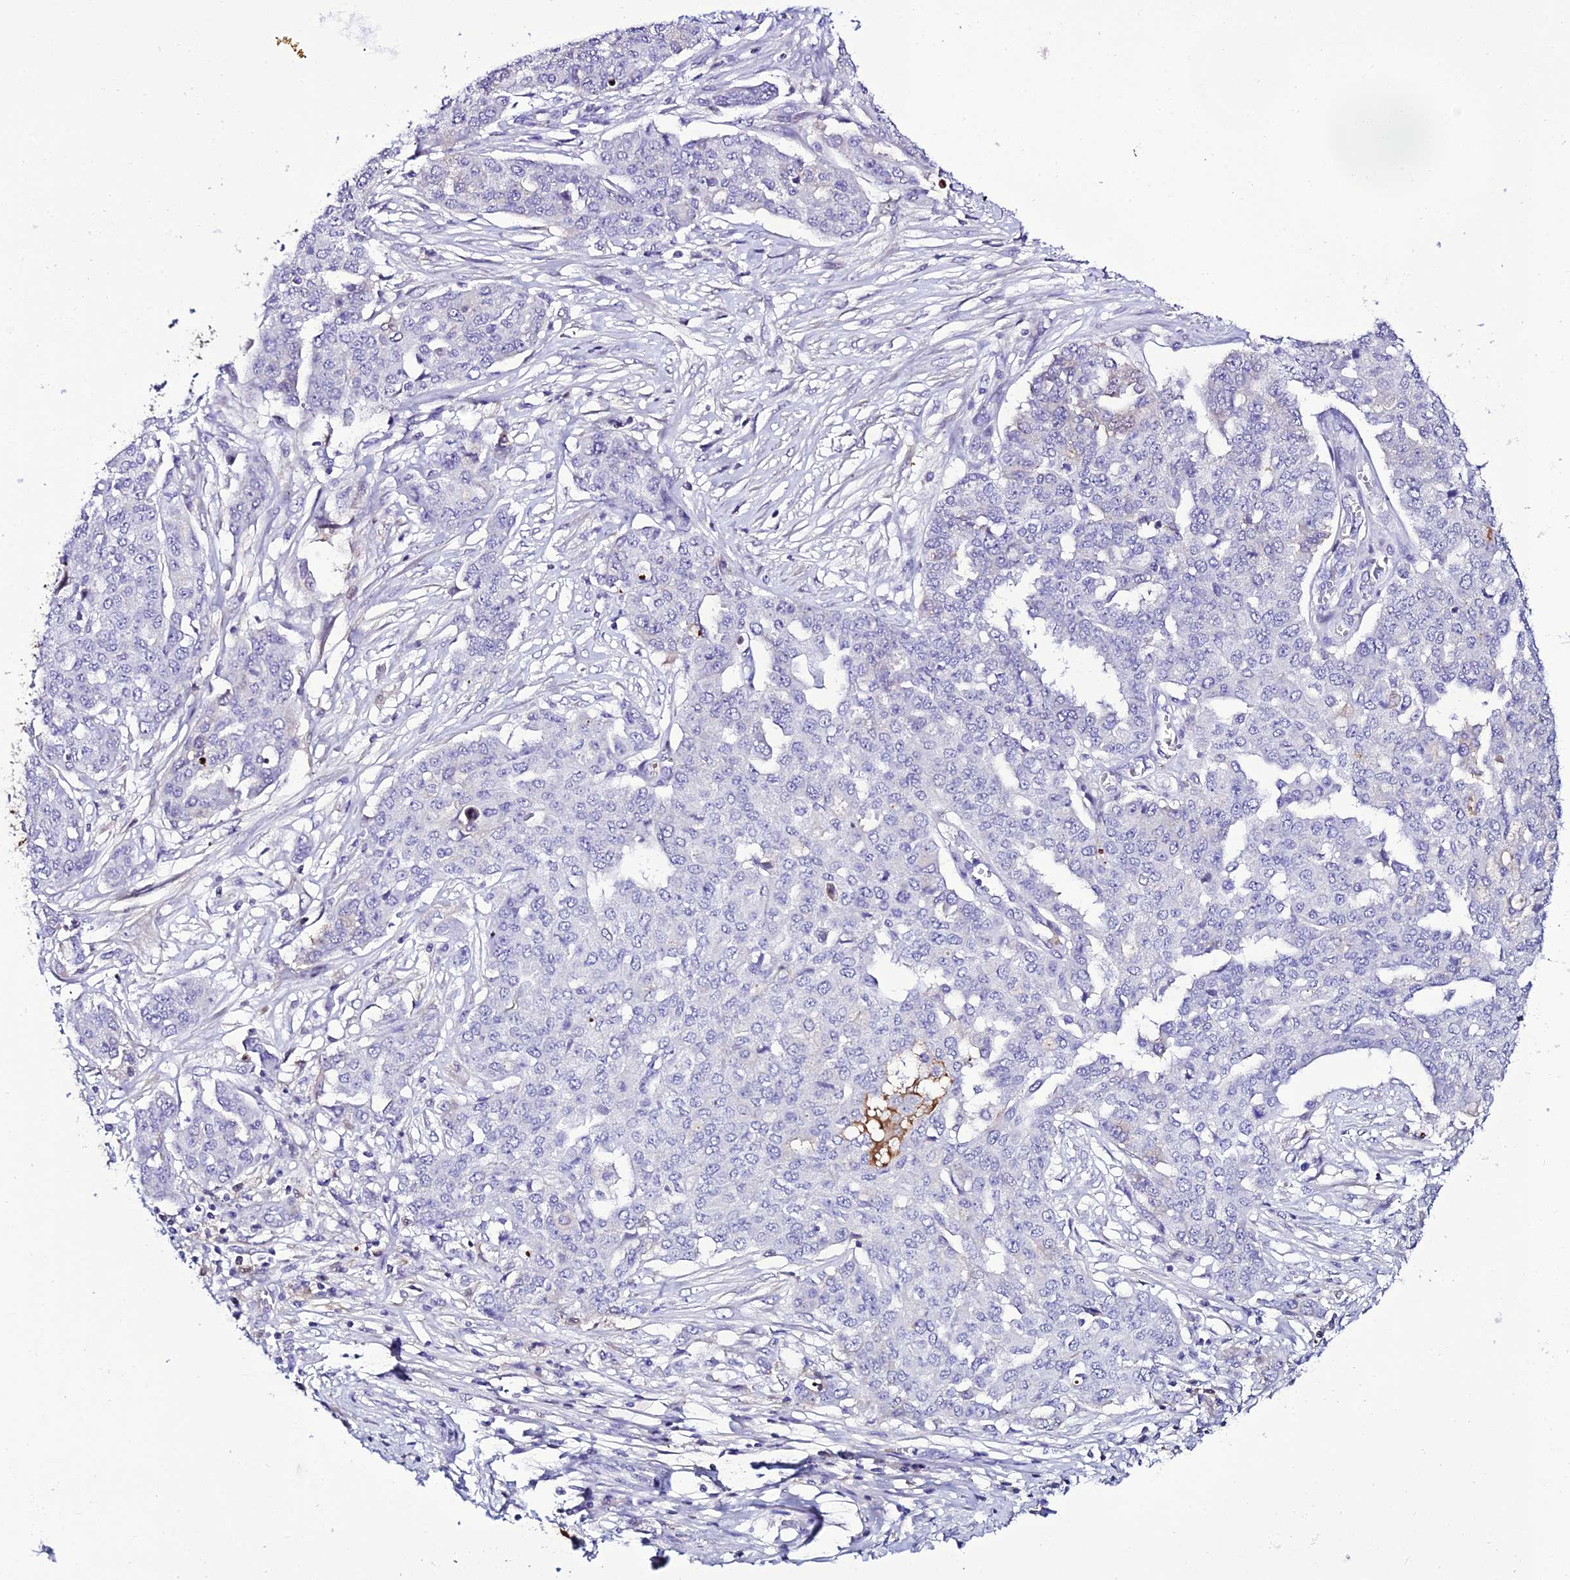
{"staining": {"intensity": "negative", "quantity": "none", "location": "none"}, "tissue": "ovarian cancer", "cell_type": "Tumor cells", "image_type": "cancer", "snomed": [{"axis": "morphology", "description": "Cystadenocarcinoma, serous, NOS"}, {"axis": "topography", "description": "Soft tissue"}, {"axis": "topography", "description": "Ovary"}], "caption": "A high-resolution photomicrograph shows immunohistochemistry (IHC) staining of ovarian serous cystadenocarcinoma, which reveals no significant expression in tumor cells.", "gene": "DEFB132", "patient": {"sex": "female", "age": 57}}